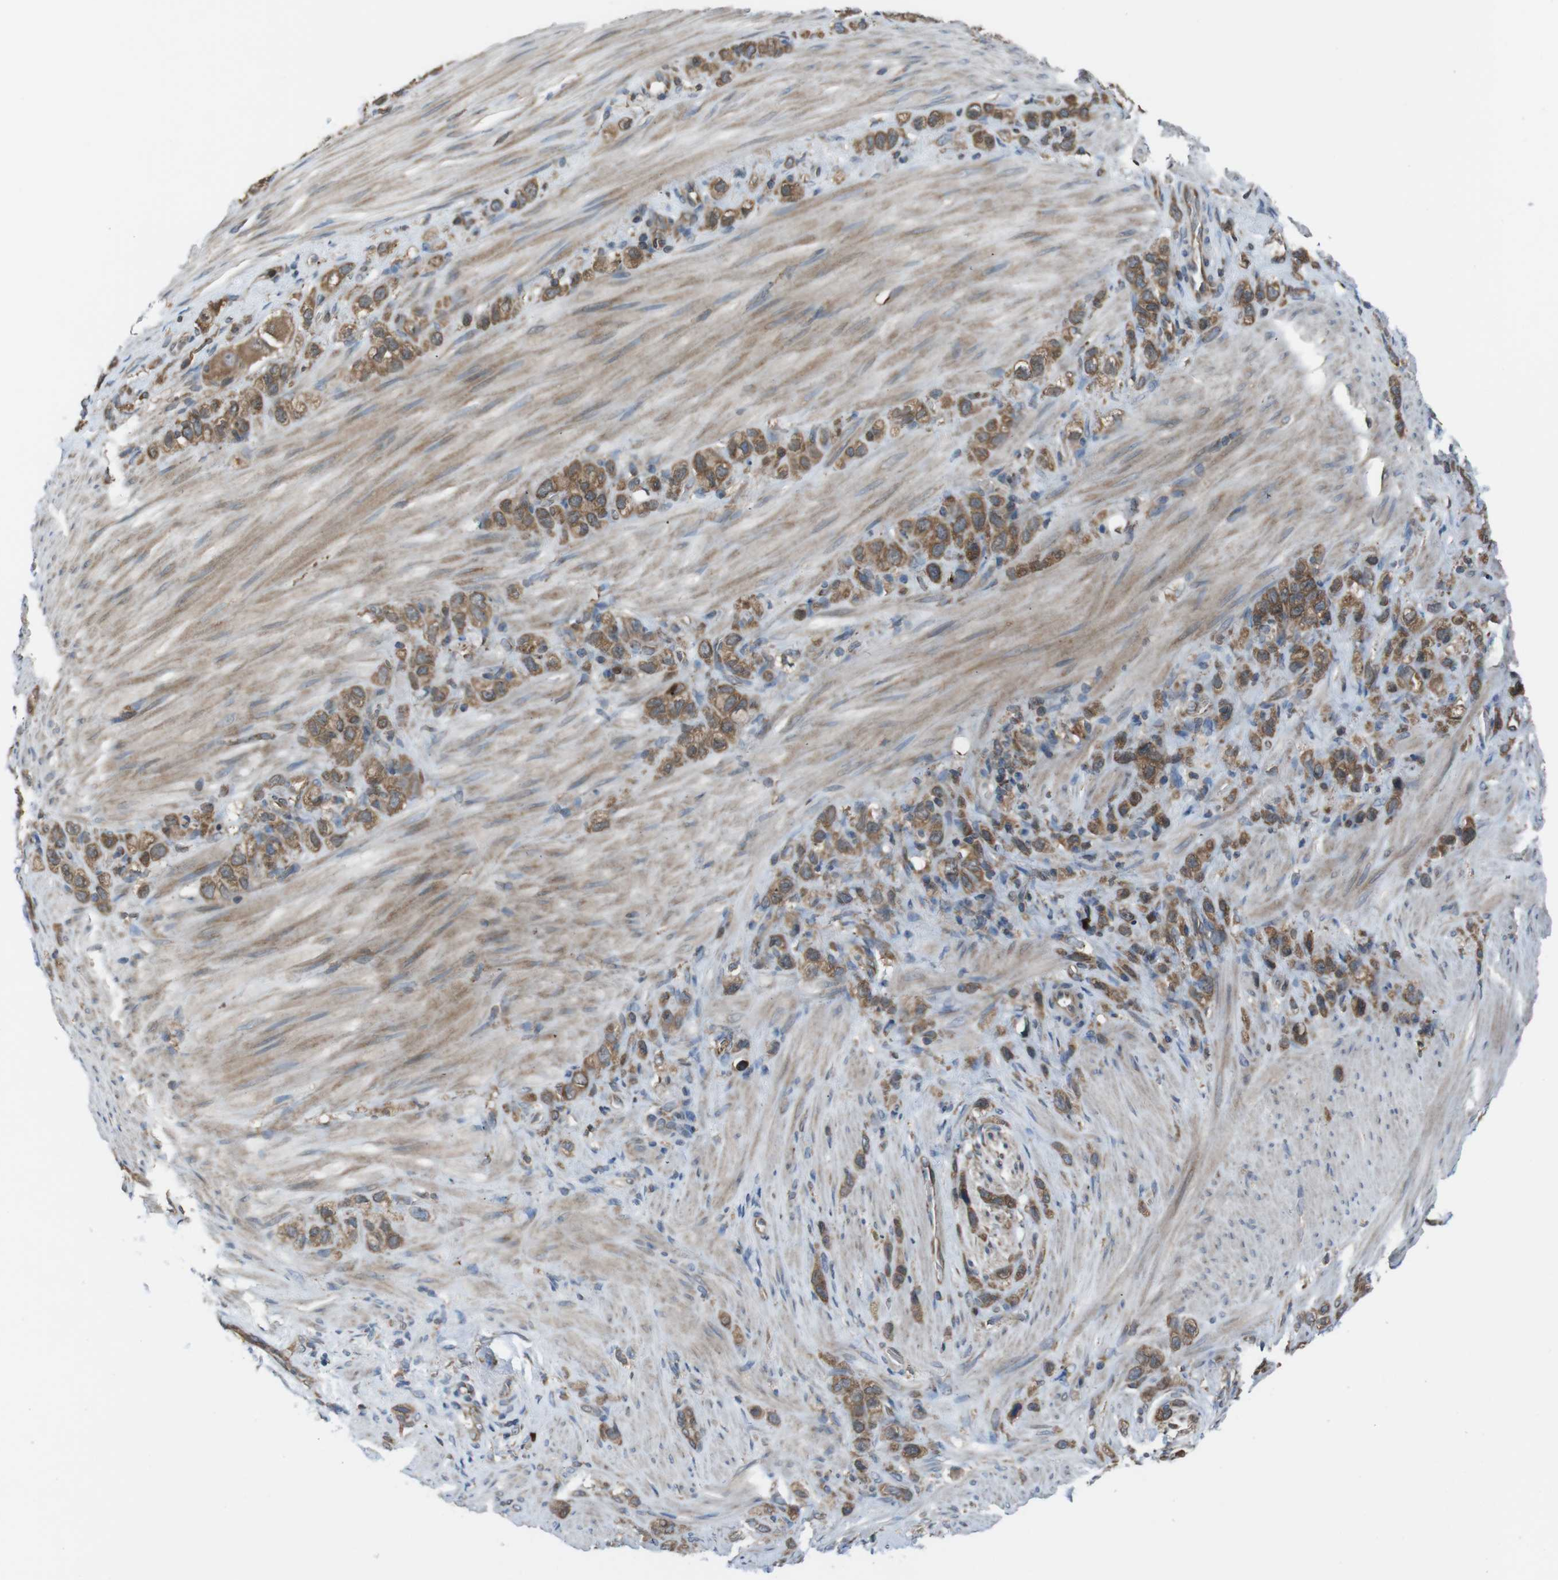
{"staining": {"intensity": "moderate", "quantity": ">75%", "location": "cytoplasmic/membranous"}, "tissue": "stomach cancer", "cell_type": "Tumor cells", "image_type": "cancer", "snomed": [{"axis": "morphology", "description": "Adenocarcinoma, NOS"}, {"axis": "morphology", "description": "Adenocarcinoma, High grade"}, {"axis": "topography", "description": "Stomach, upper"}, {"axis": "topography", "description": "Stomach, lower"}], "caption": "Immunohistochemical staining of stomach cancer (high-grade adenocarcinoma) exhibits medium levels of moderate cytoplasmic/membranous protein positivity in about >75% of tumor cells.", "gene": "SSR3", "patient": {"sex": "female", "age": 65}}